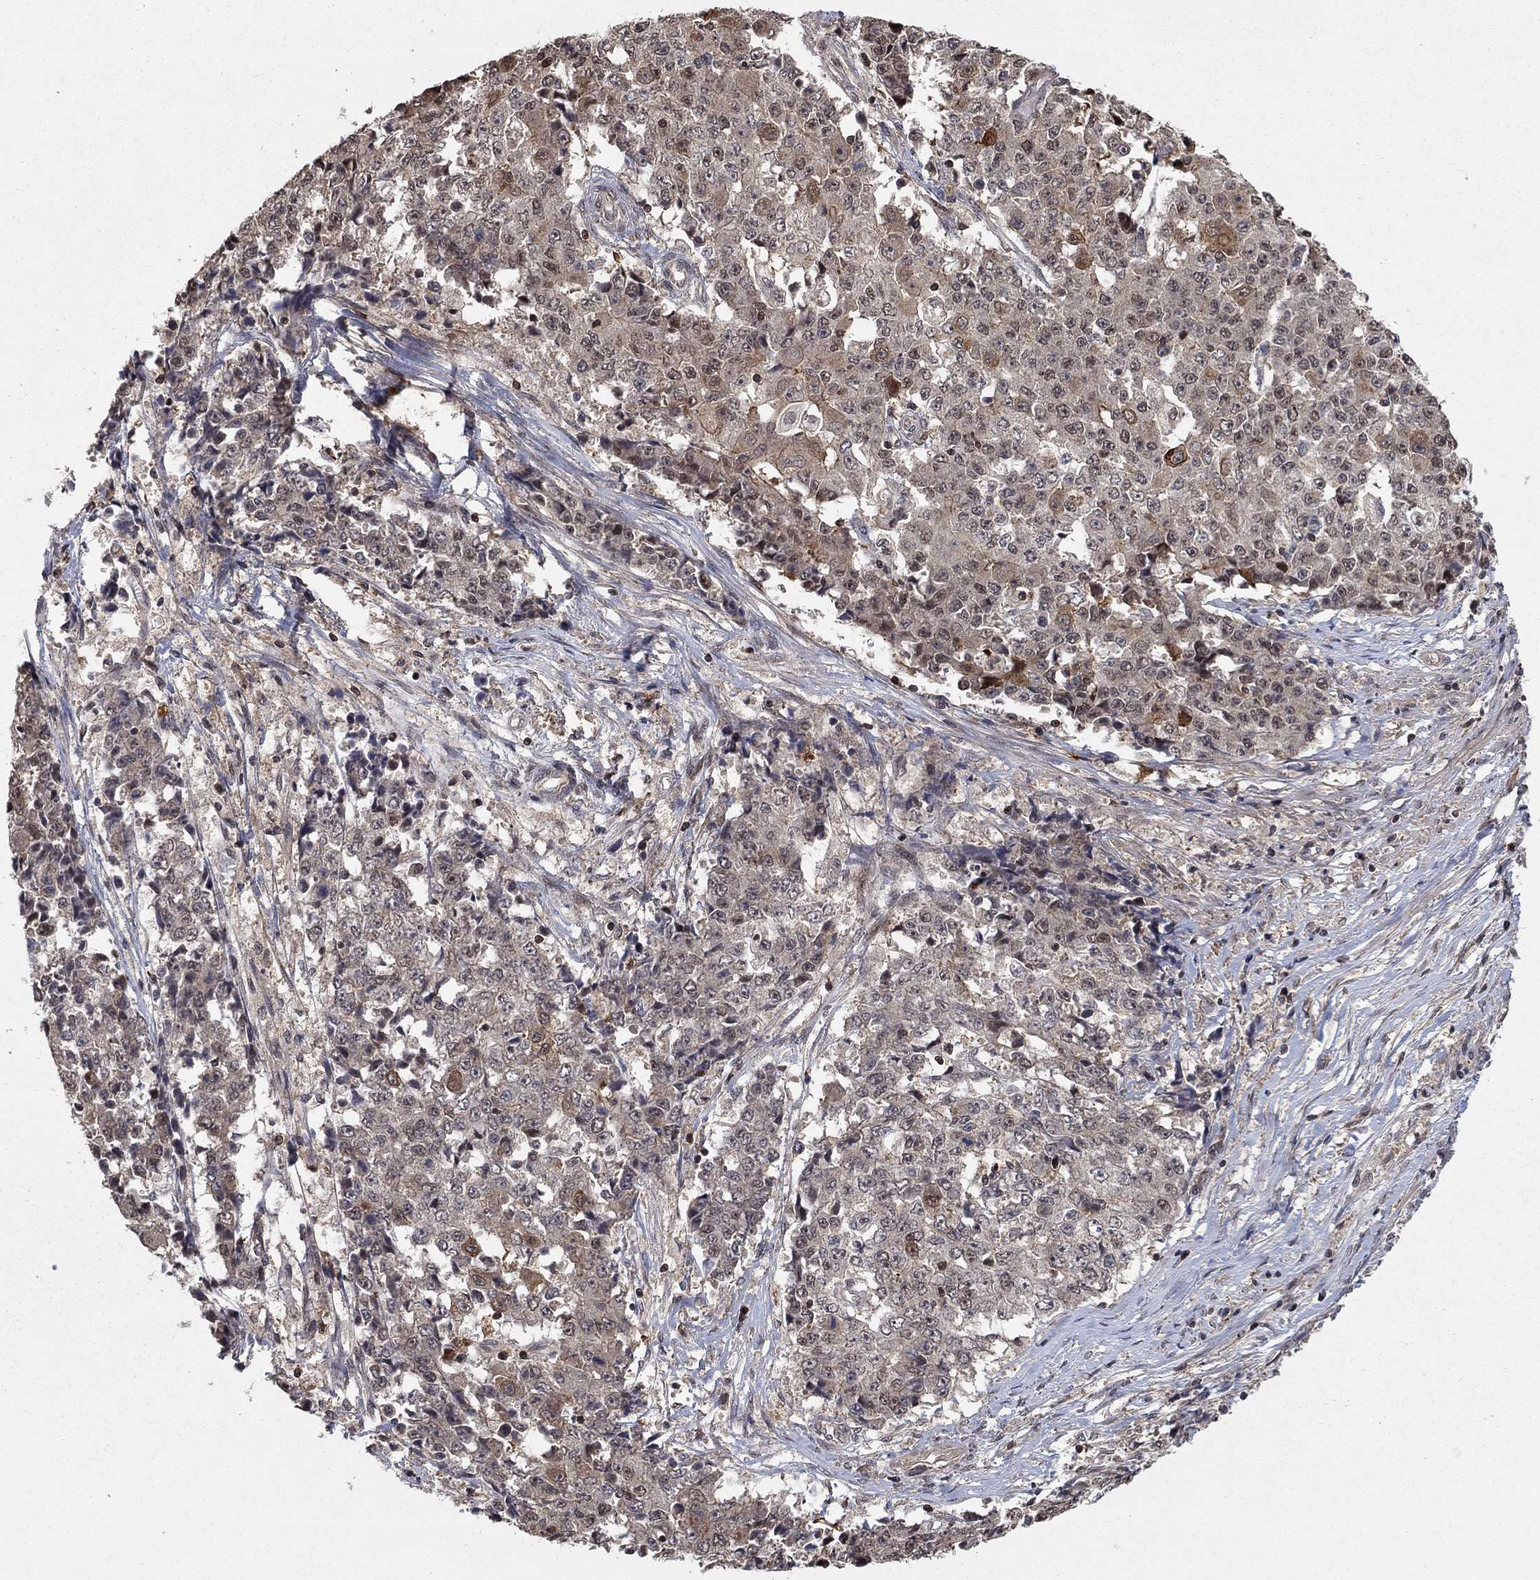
{"staining": {"intensity": "moderate", "quantity": "<25%", "location": "cytoplasmic/membranous,nuclear"}, "tissue": "ovarian cancer", "cell_type": "Tumor cells", "image_type": "cancer", "snomed": [{"axis": "morphology", "description": "Carcinoma, endometroid"}, {"axis": "topography", "description": "Ovary"}], "caption": "Ovarian endometroid carcinoma stained with IHC demonstrates moderate cytoplasmic/membranous and nuclear expression in approximately <25% of tumor cells. The protein is stained brown, and the nuclei are stained in blue (DAB (3,3'-diaminobenzidine) IHC with brightfield microscopy, high magnification).", "gene": "CCDC66", "patient": {"sex": "female", "age": 42}}